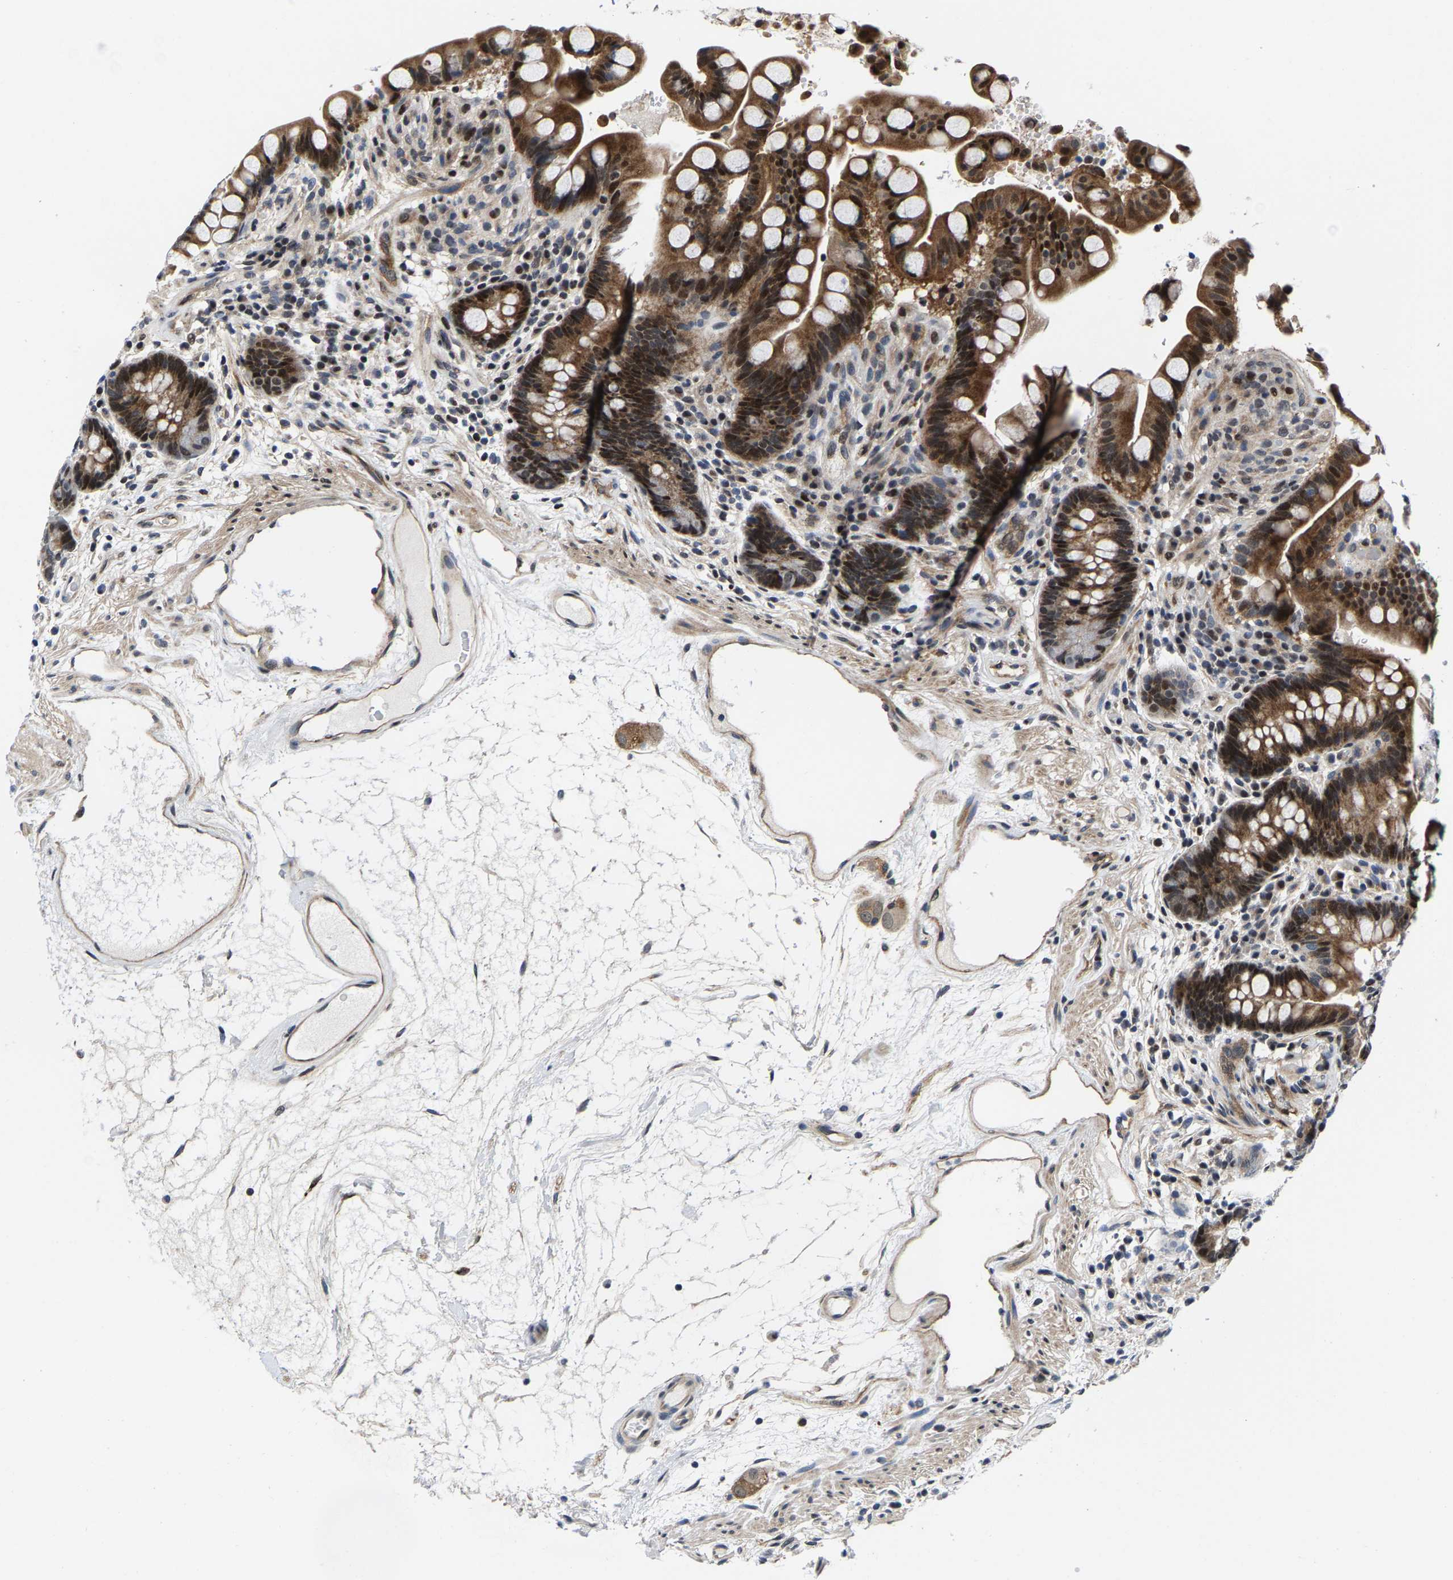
{"staining": {"intensity": "negative", "quantity": "none", "location": "none"}, "tissue": "colon", "cell_type": "Endothelial cells", "image_type": "normal", "snomed": [{"axis": "morphology", "description": "Normal tissue, NOS"}, {"axis": "topography", "description": "Colon"}], "caption": "The image exhibits no significant staining in endothelial cells of colon. (DAB immunohistochemistry visualized using brightfield microscopy, high magnification).", "gene": "GTPBP10", "patient": {"sex": "male", "age": 73}}